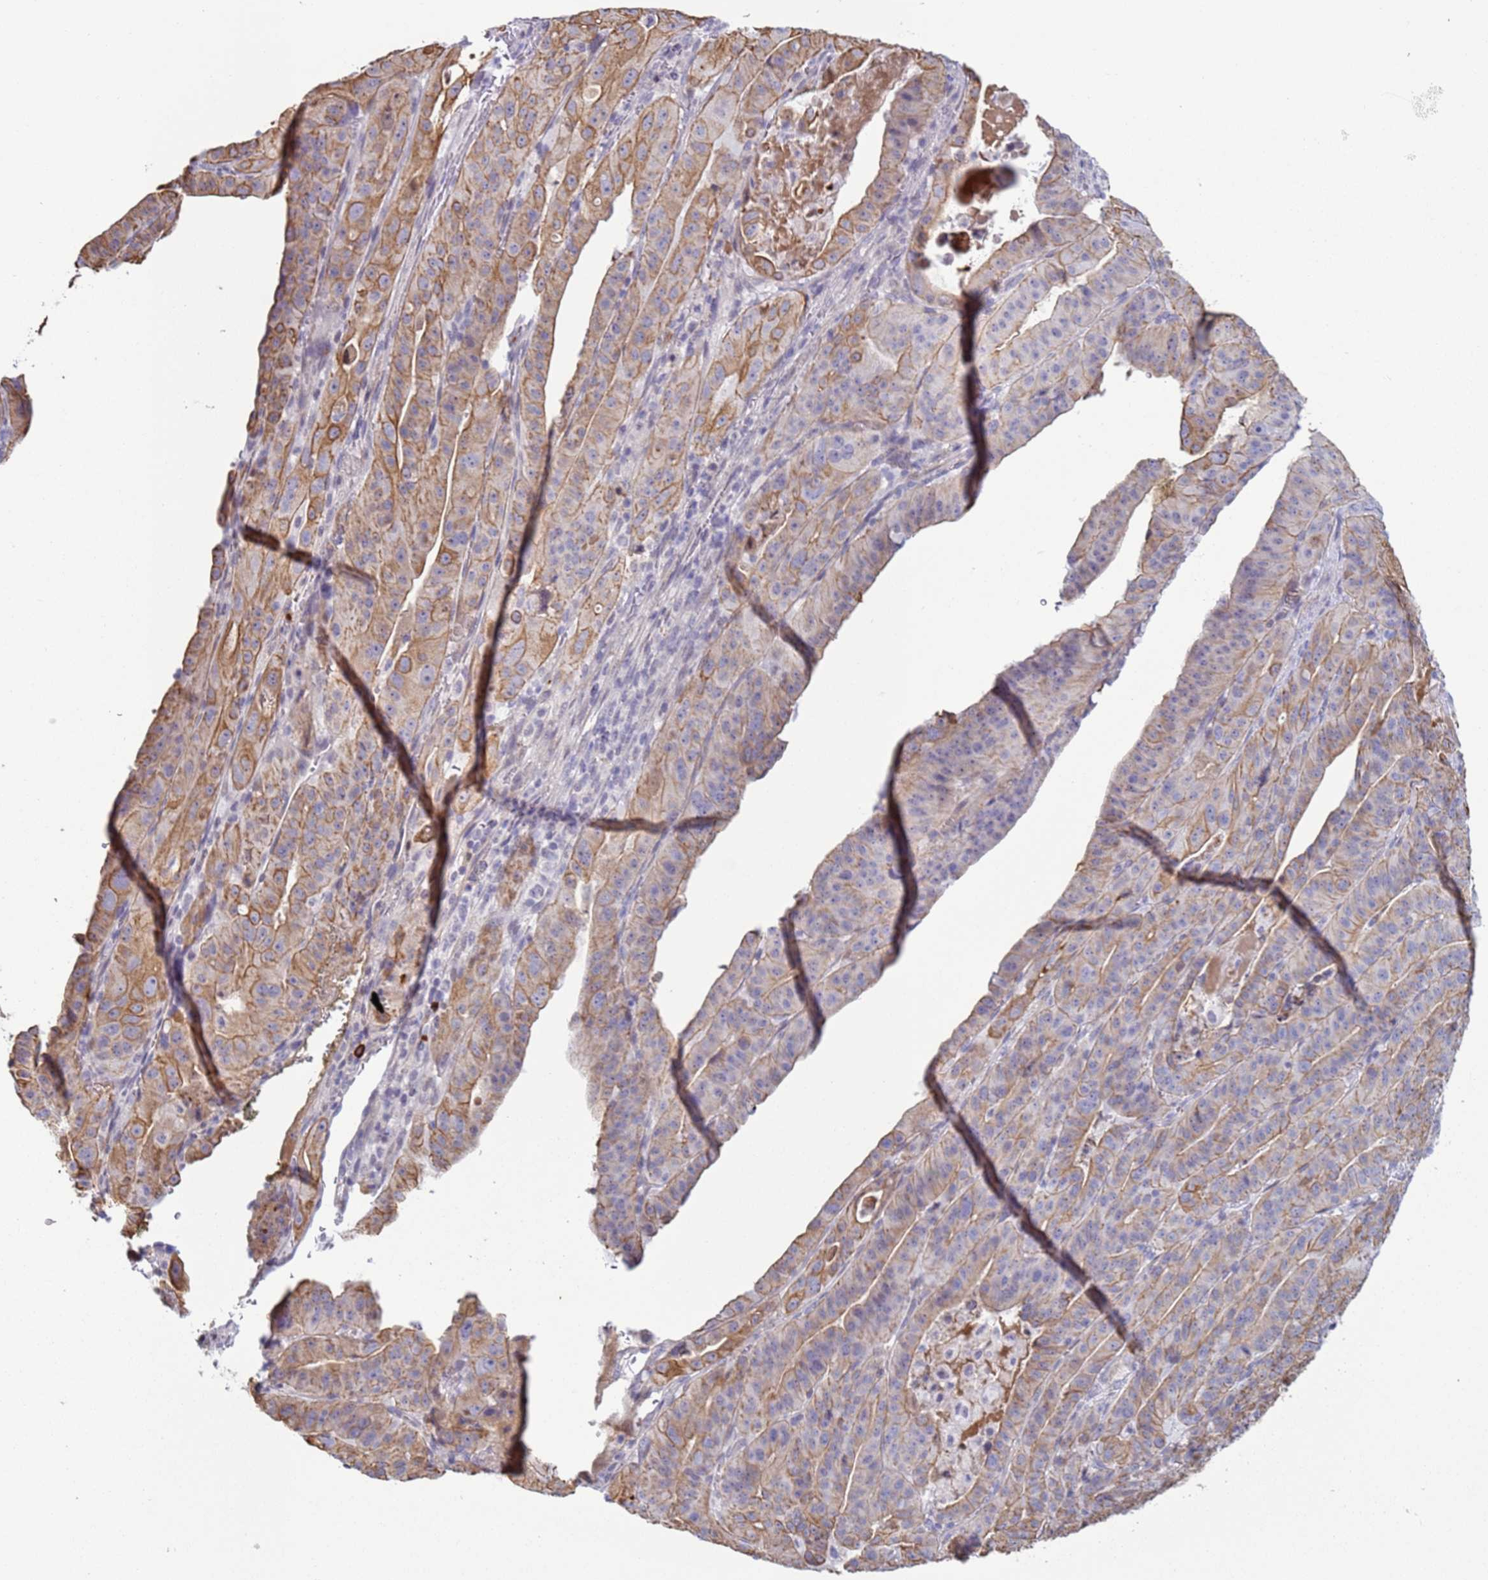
{"staining": {"intensity": "moderate", "quantity": ">75%", "location": "cytoplasmic/membranous"}, "tissue": "stomach cancer", "cell_type": "Tumor cells", "image_type": "cancer", "snomed": [{"axis": "morphology", "description": "Adenocarcinoma, NOS"}, {"axis": "topography", "description": "Stomach"}], "caption": "Protein expression analysis of stomach adenocarcinoma shows moderate cytoplasmic/membranous positivity in approximately >75% of tumor cells.", "gene": "NPAP1", "patient": {"sex": "male", "age": 48}}